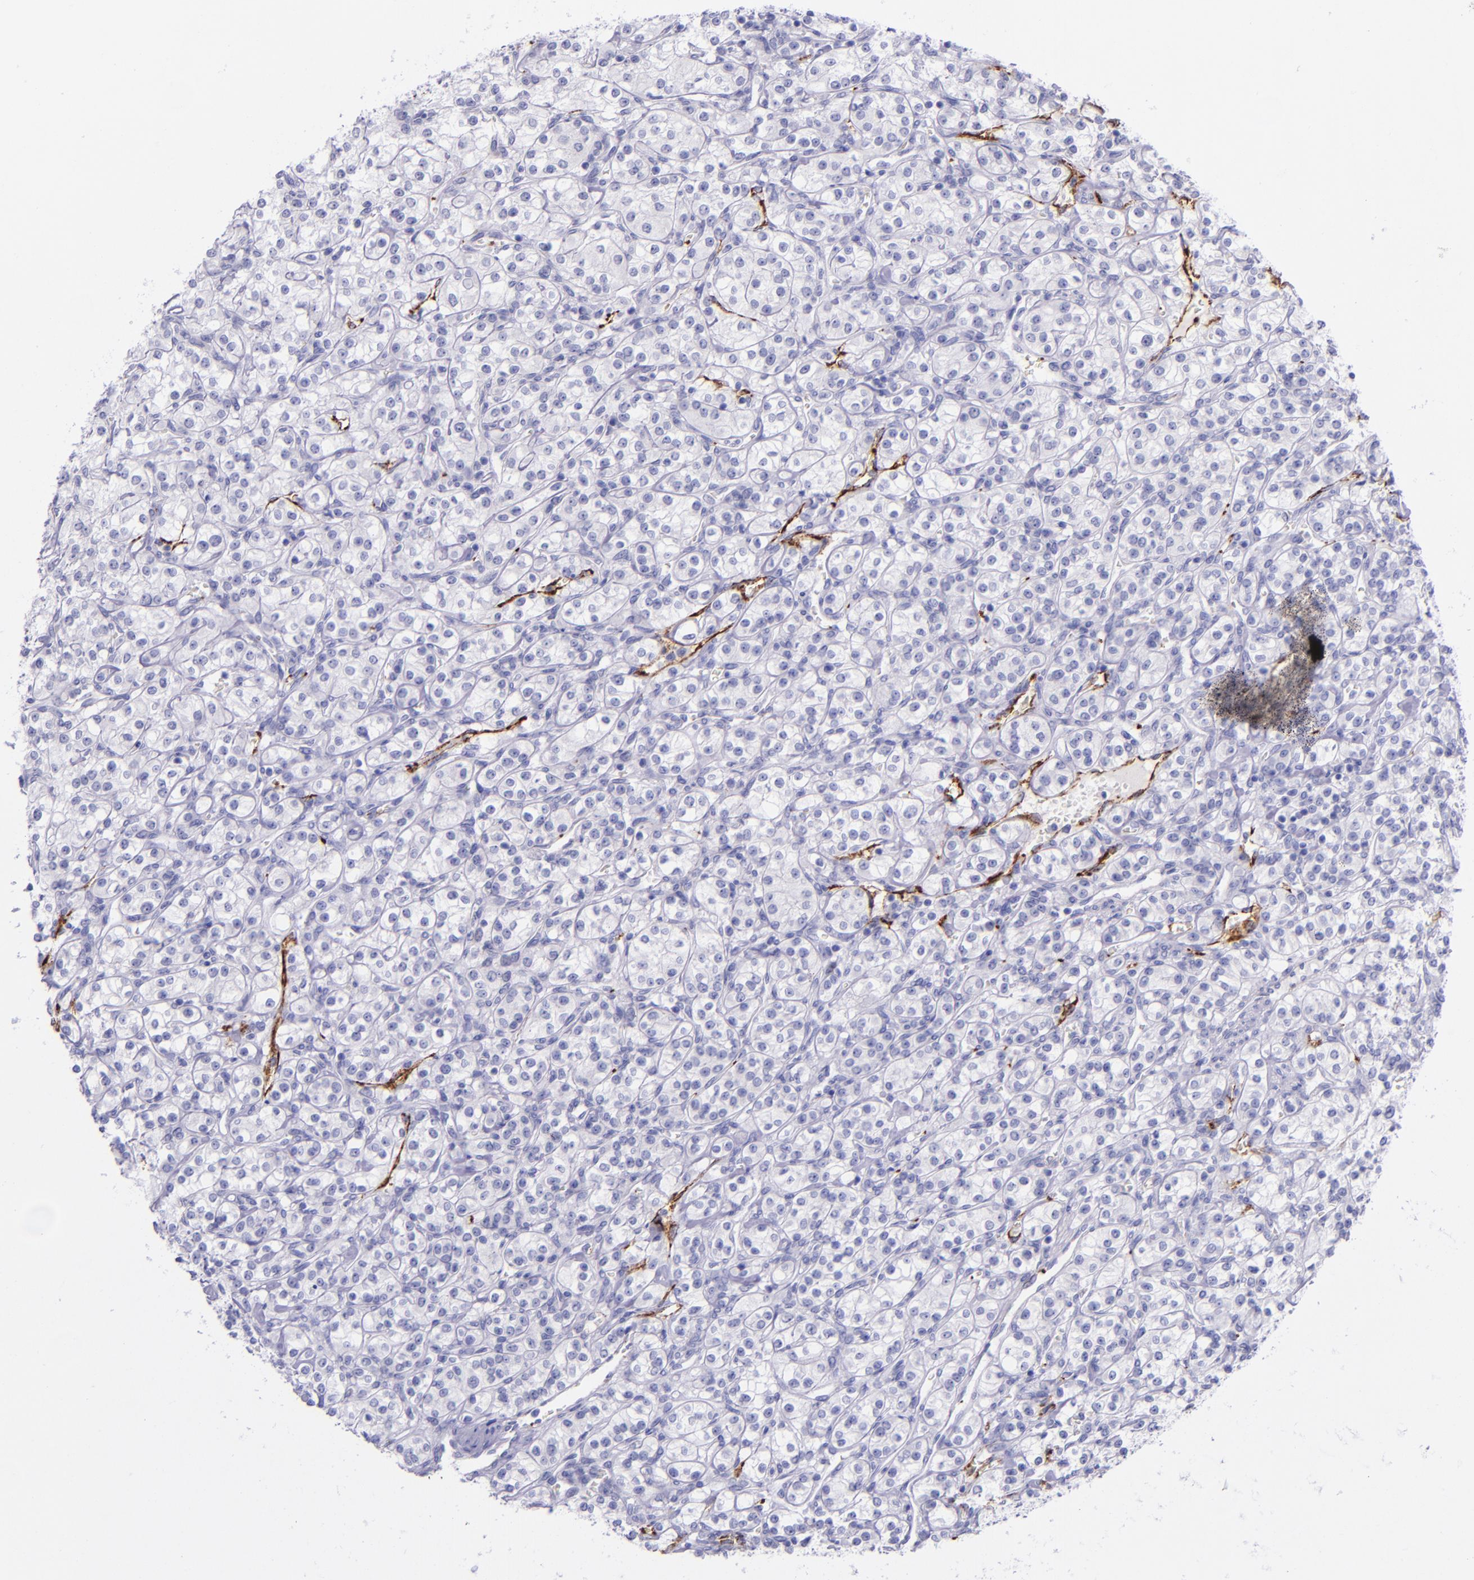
{"staining": {"intensity": "negative", "quantity": "none", "location": "none"}, "tissue": "renal cancer", "cell_type": "Tumor cells", "image_type": "cancer", "snomed": [{"axis": "morphology", "description": "Adenocarcinoma, NOS"}, {"axis": "topography", "description": "Kidney"}], "caption": "There is no significant staining in tumor cells of renal adenocarcinoma. (IHC, brightfield microscopy, high magnification).", "gene": "SELE", "patient": {"sex": "male", "age": 77}}